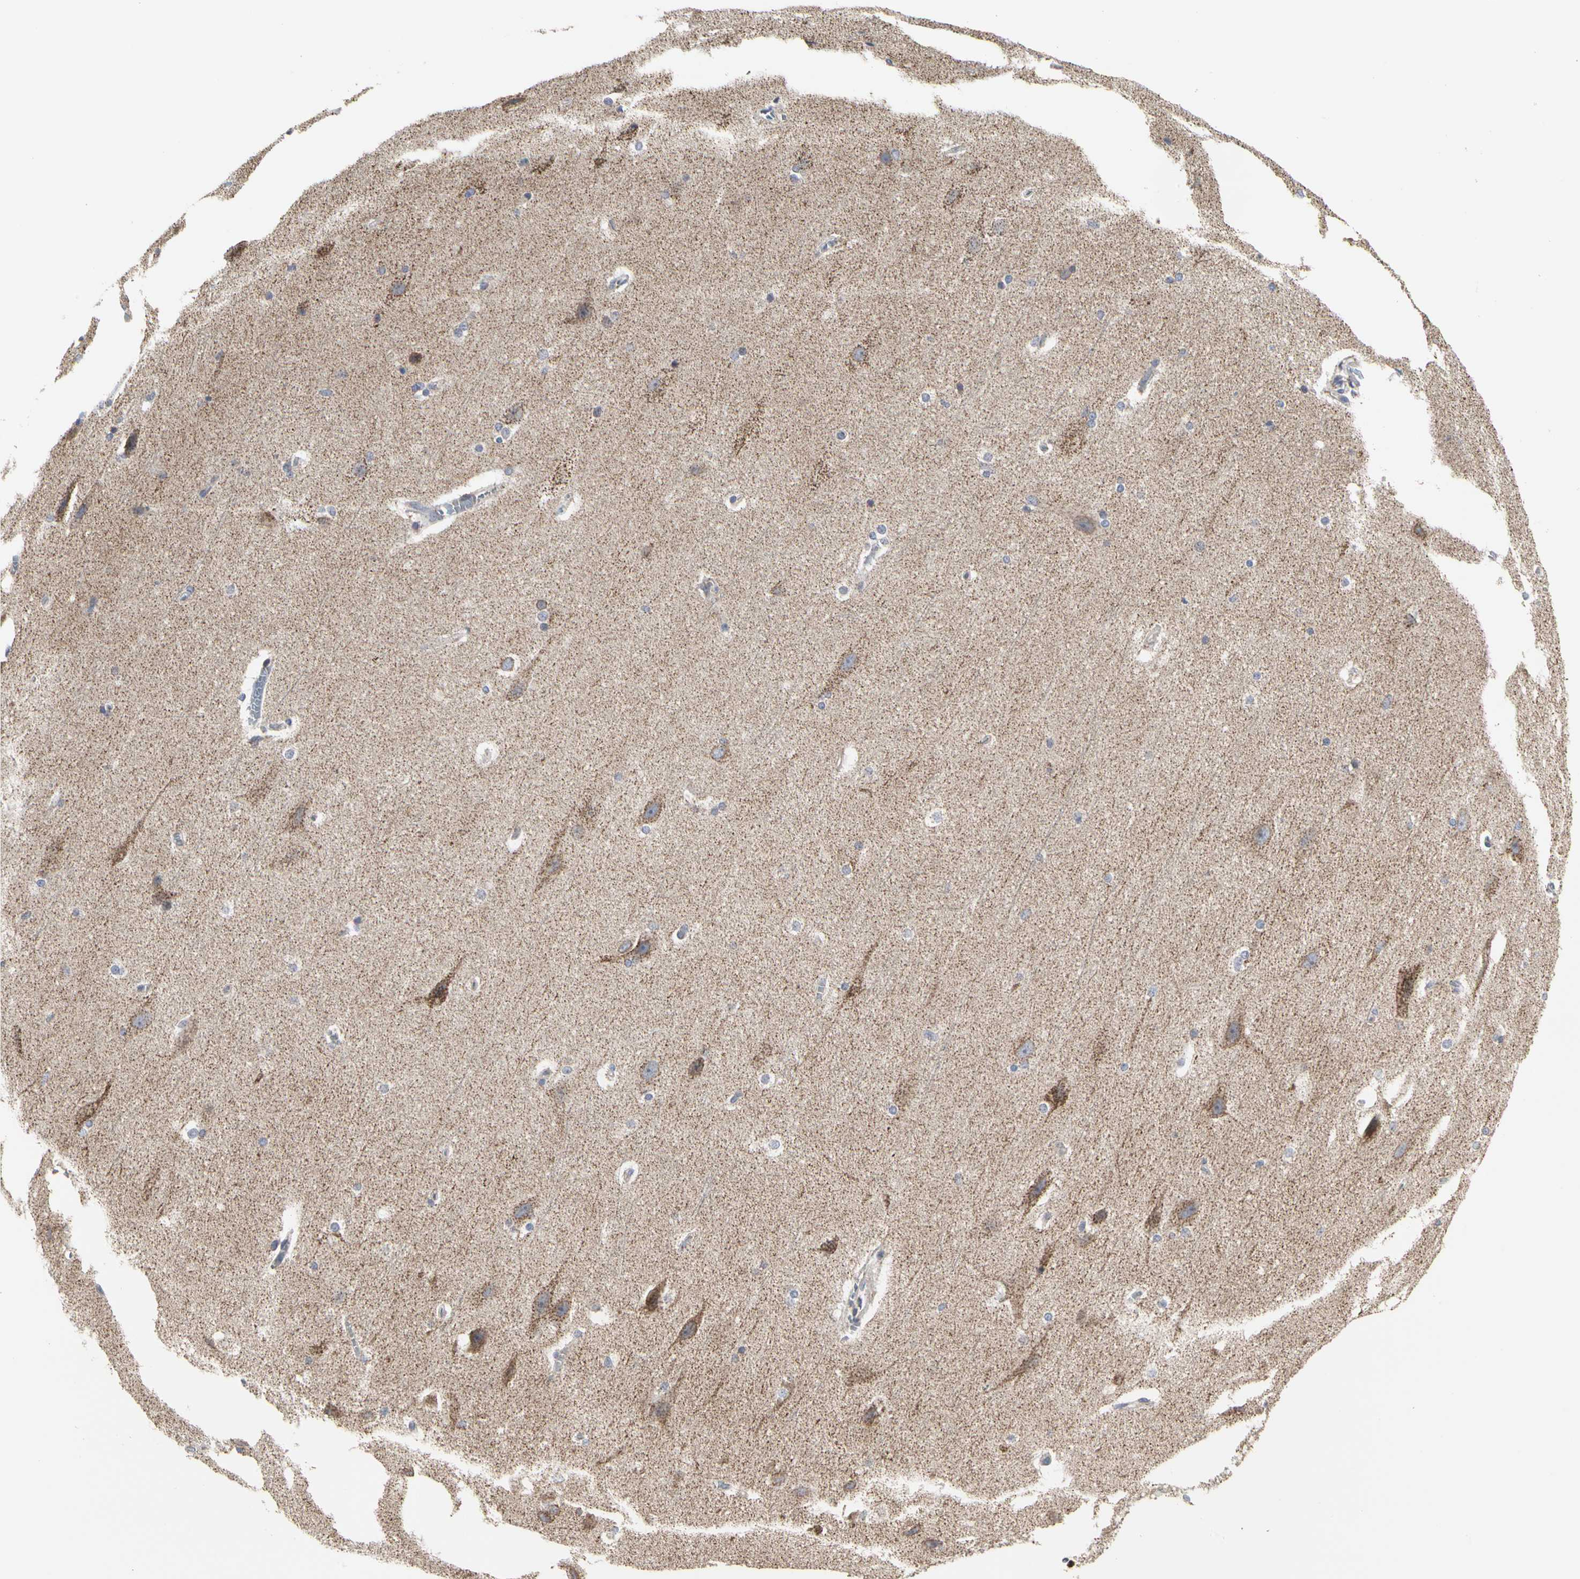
{"staining": {"intensity": "negative", "quantity": "none", "location": "none"}, "tissue": "cerebral cortex", "cell_type": "Endothelial cells", "image_type": "normal", "snomed": [{"axis": "morphology", "description": "Normal tissue, NOS"}, {"axis": "topography", "description": "Cerebral cortex"}, {"axis": "topography", "description": "Hippocampus"}], "caption": "Immunohistochemistry (IHC) of normal cerebral cortex reveals no positivity in endothelial cells. Brightfield microscopy of IHC stained with DAB (brown) and hematoxylin (blue), captured at high magnification.", "gene": "TSKU", "patient": {"sex": "female", "age": 19}}